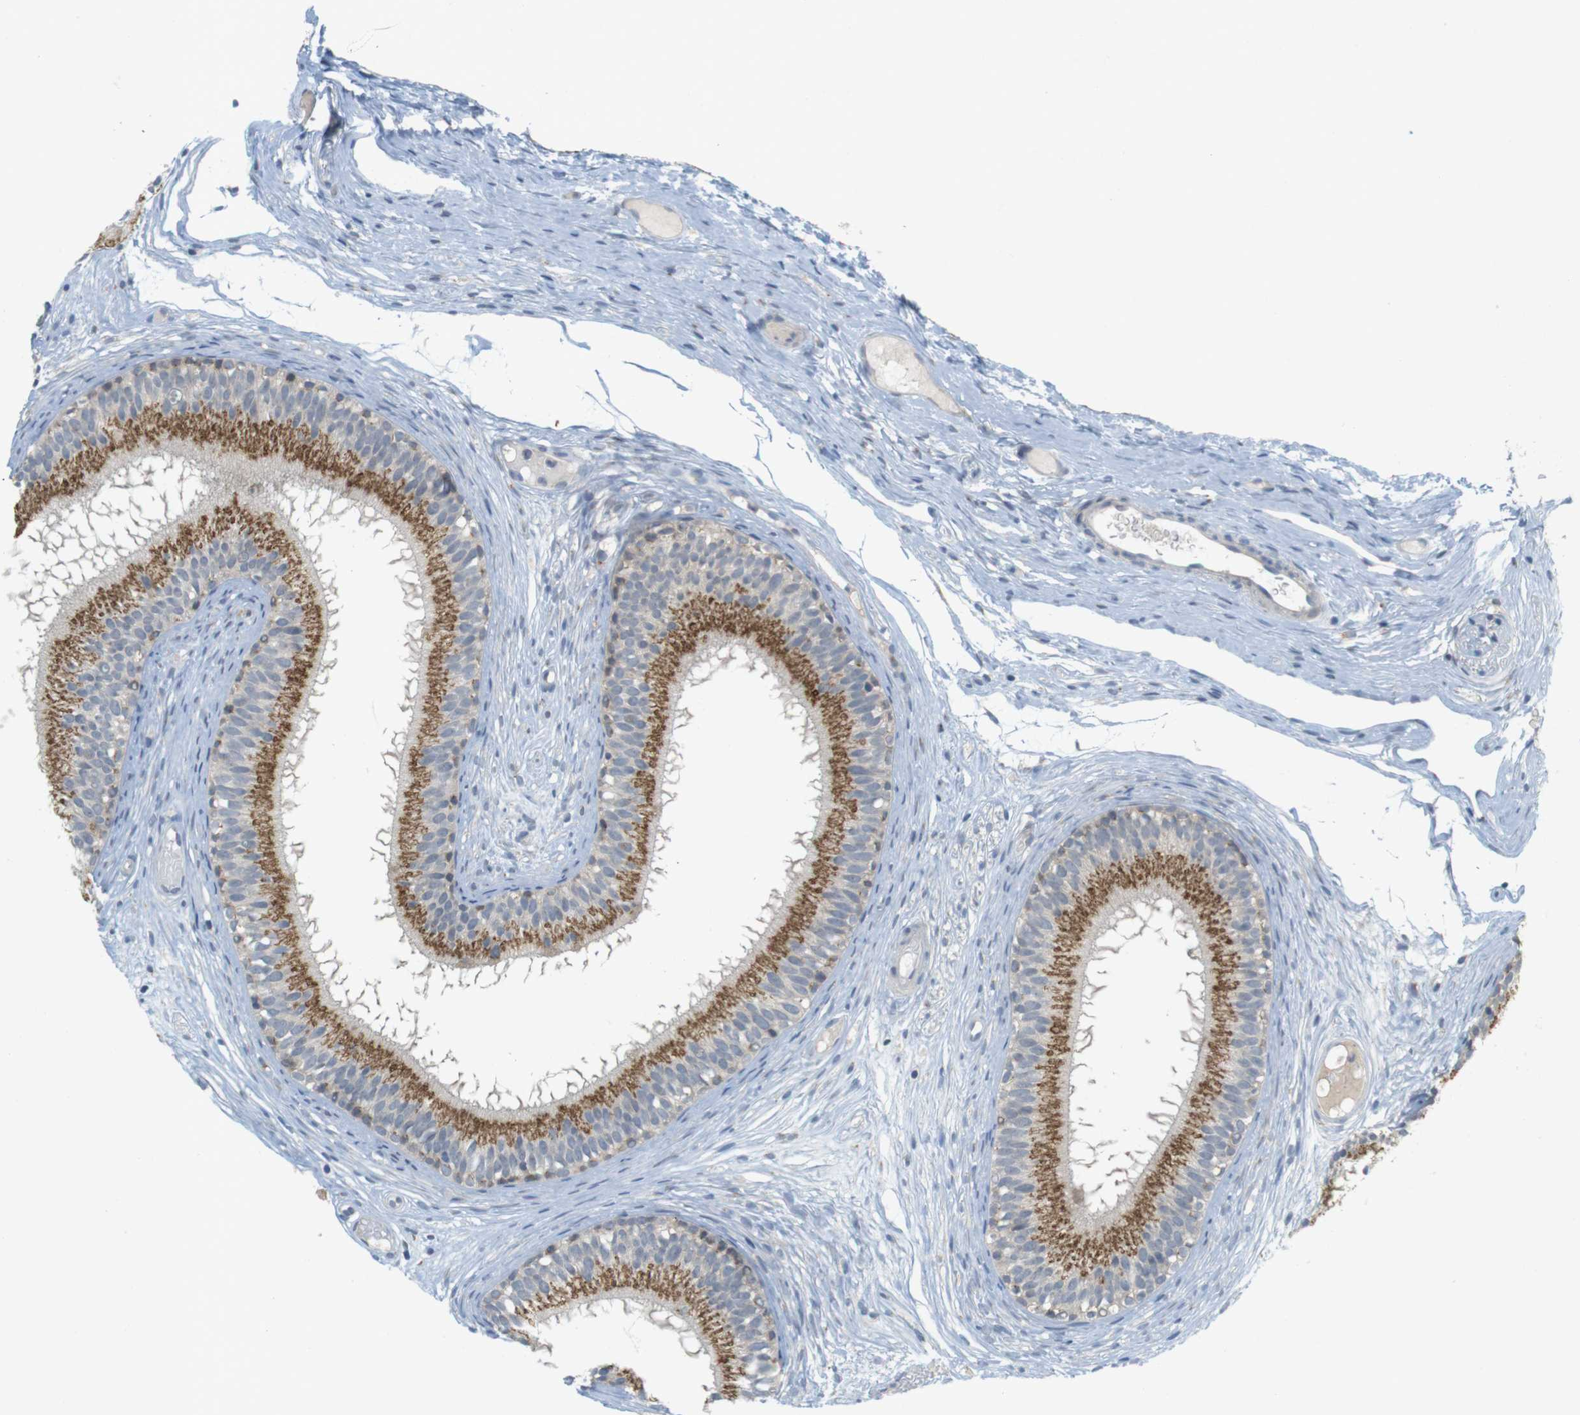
{"staining": {"intensity": "moderate", "quantity": ">75%", "location": "cytoplasmic/membranous"}, "tissue": "epididymis", "cell_type": "Glandular cells", "image_type": "normal", "snomed": [{"axis": "morphology", "description": "Normal tissue, NOS"}, {"axis": "morphology", "description": "Atrophy, NOS"}, {"axis": "topography", "description": "Testis"}, {"axis": "topography", "description": "Epididymis"}], "caption": "A brown stain labels moderate cytoplasmic/membranous positivity of a protein in glandular cells of normal human epididymis.", "gene": "YIPF3", "patient": {"sex": "male", "age": 18}}